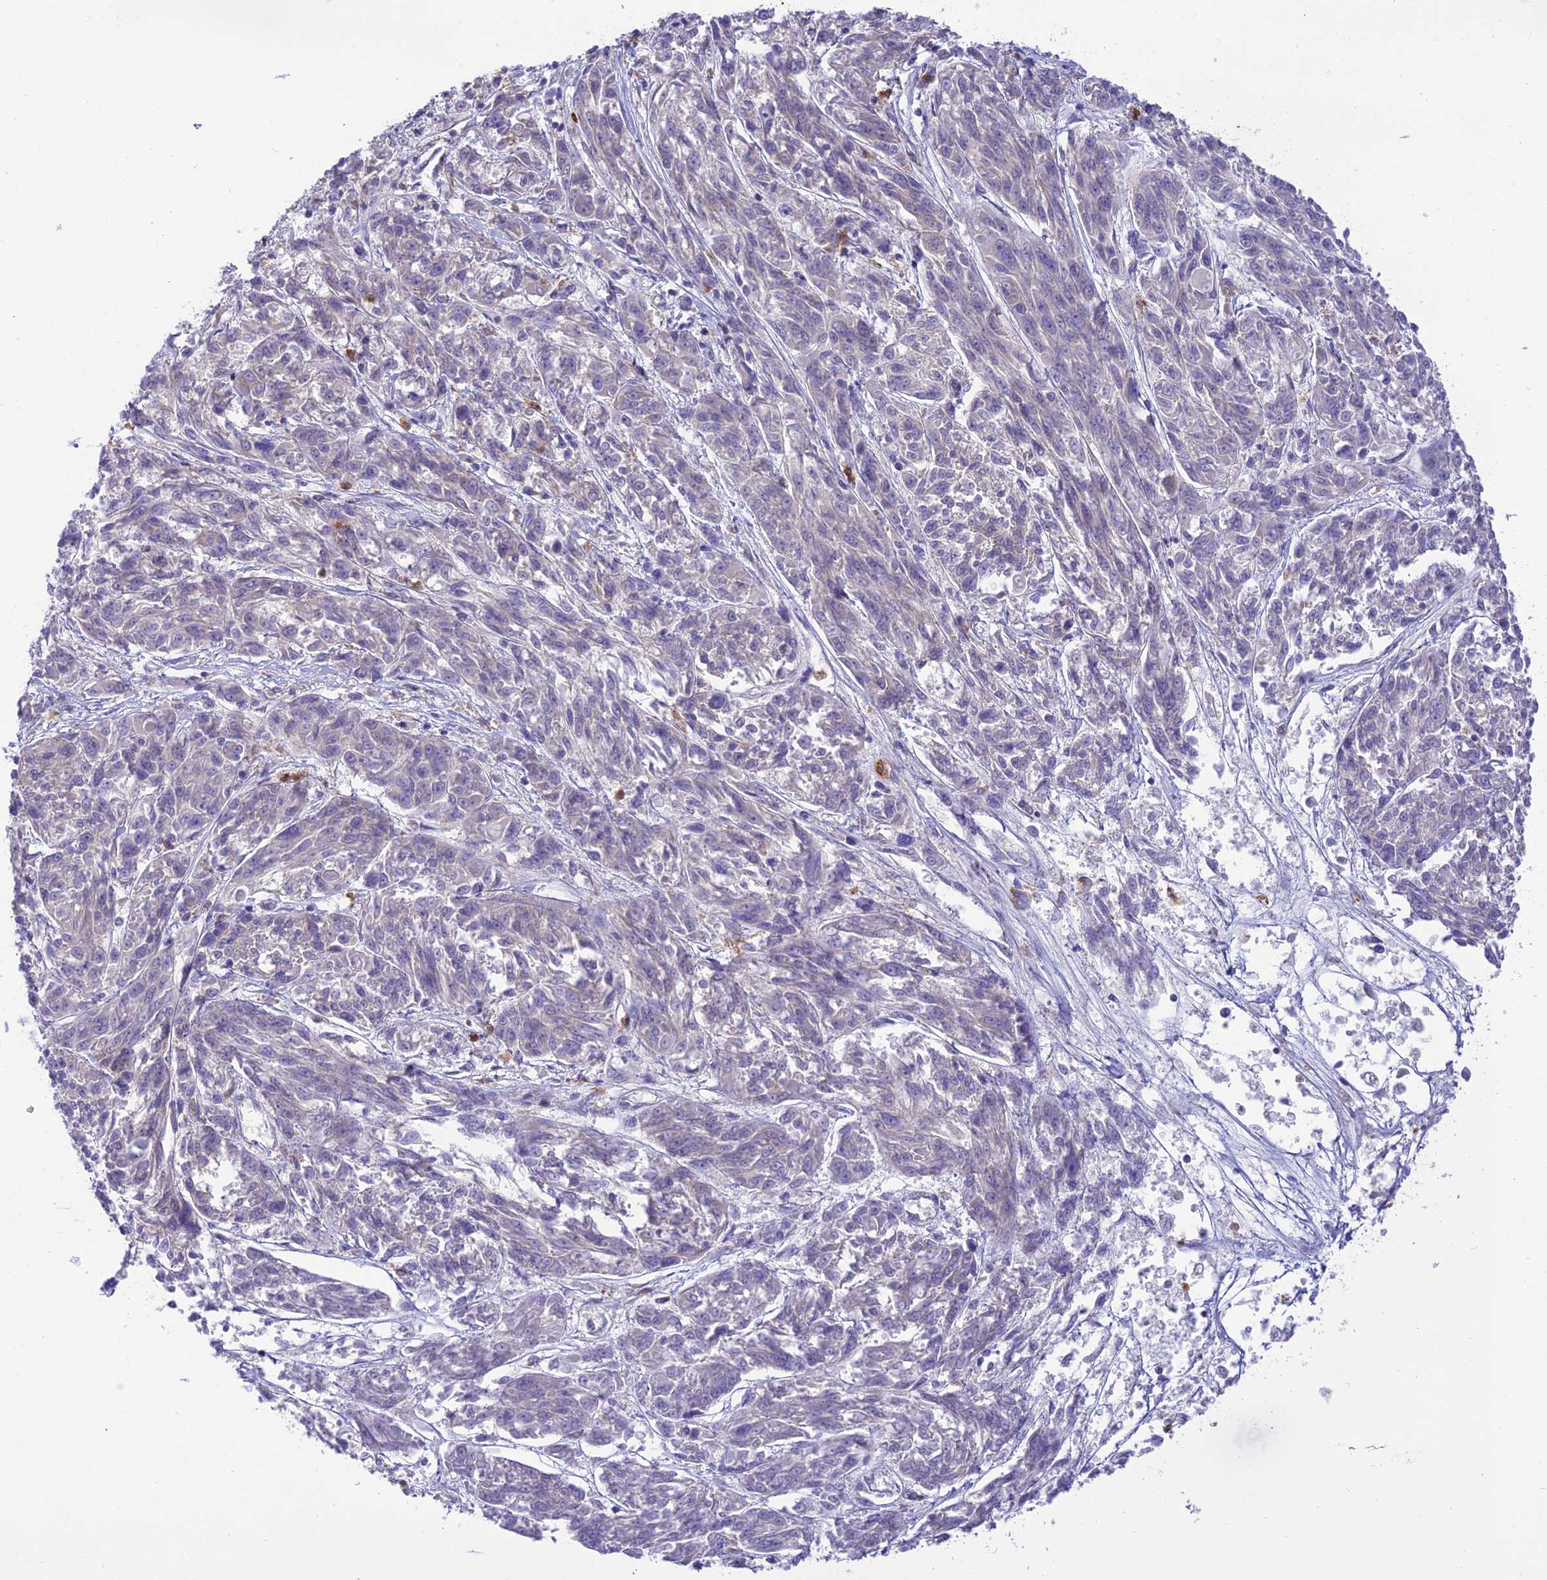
{"staining": {"intensity": "negative", "quantity": "none", "location": "none"}, "tissue": "melanoma", "cell_type": "Tumor cells", "image_type": "cancer", "snomed": [{"axis": "morphology", "description": "Malignant melanoma, NOS"}, {"axis": "topography", "description": "Skin"}], "caption": "Immunohistochemistry photomicrograph of neoplastic tissue: human malignant melanoma stained with DAB (3,3'-diaminobenzidine) shows no significant protein expression in tumor cells. Nuclei are stained in blue.", "gene": "JMY", "patient": {"sex": "male", "age": 53}}